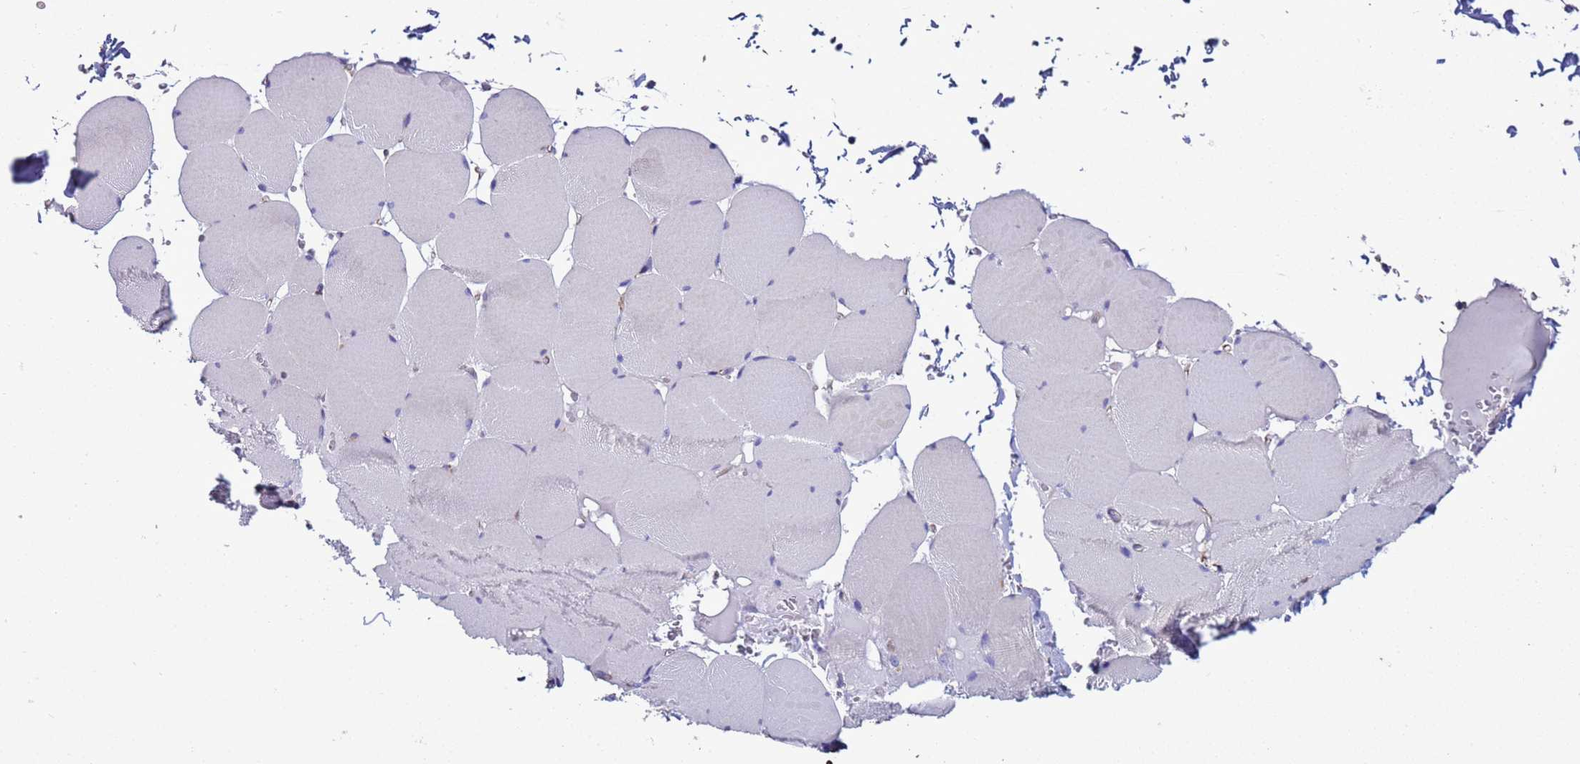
{"staining": {"intensity": "negative", "quantity": "none", "location": "none"}, "tissue": "skeletal muscle", "cell_type": "Myocytes", "image_type": "normal", "snomed": [{"axis": "morphology", "description": "Normal tissue, NOS"}, {"axis": "topography", "description": "Skeletal muscle"}, {"axis": "topography", "description": "Head-Neck"}], "caption": "High power microscopy photomicrograph of an immunohistochemistry (IHC) photomicrograph of normal skeletal muscle, revealing no significant staining in myocytes.", "gene": "RABL2A", "patient": {"sex": "male", "age": 66}}